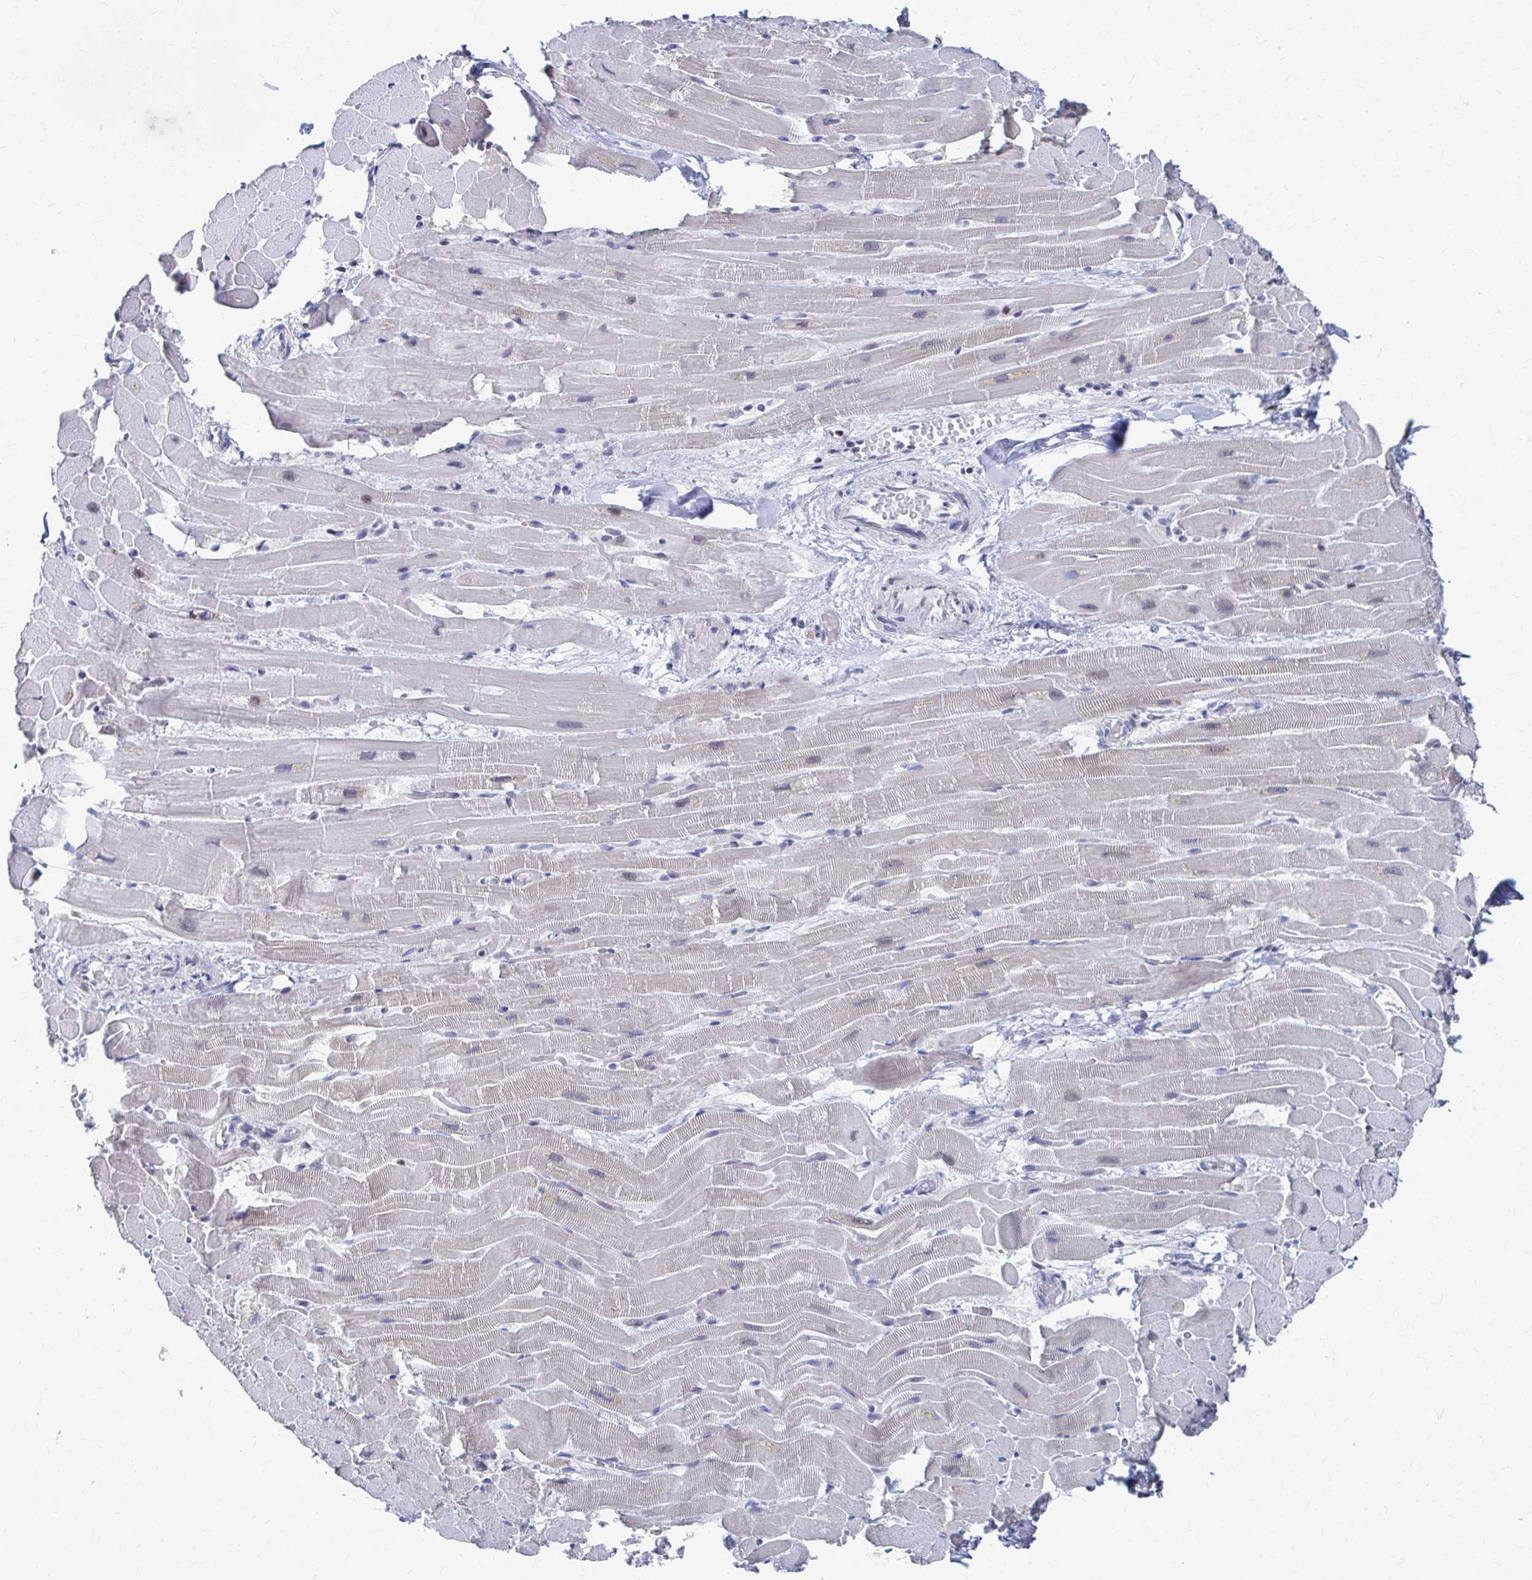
{"staining": {"intensity": "negative", "quantity": "none", "location": "none"}, "tissue": "heart muscle", "cell_type": "Cardiomyocytes", "image_type": "normal", "snomed": [{"axis": "morphology", "description": "Normal tissue, NOS"}, {"axis": "topography", "description": "Heart"}], "caption": "Immunohistochemical staining of unremarkable human heart muscle shows no significant expression in cardiomyocytes.", "gene": "CDIN1", "patient": {"sex": "male", "age": 37}}